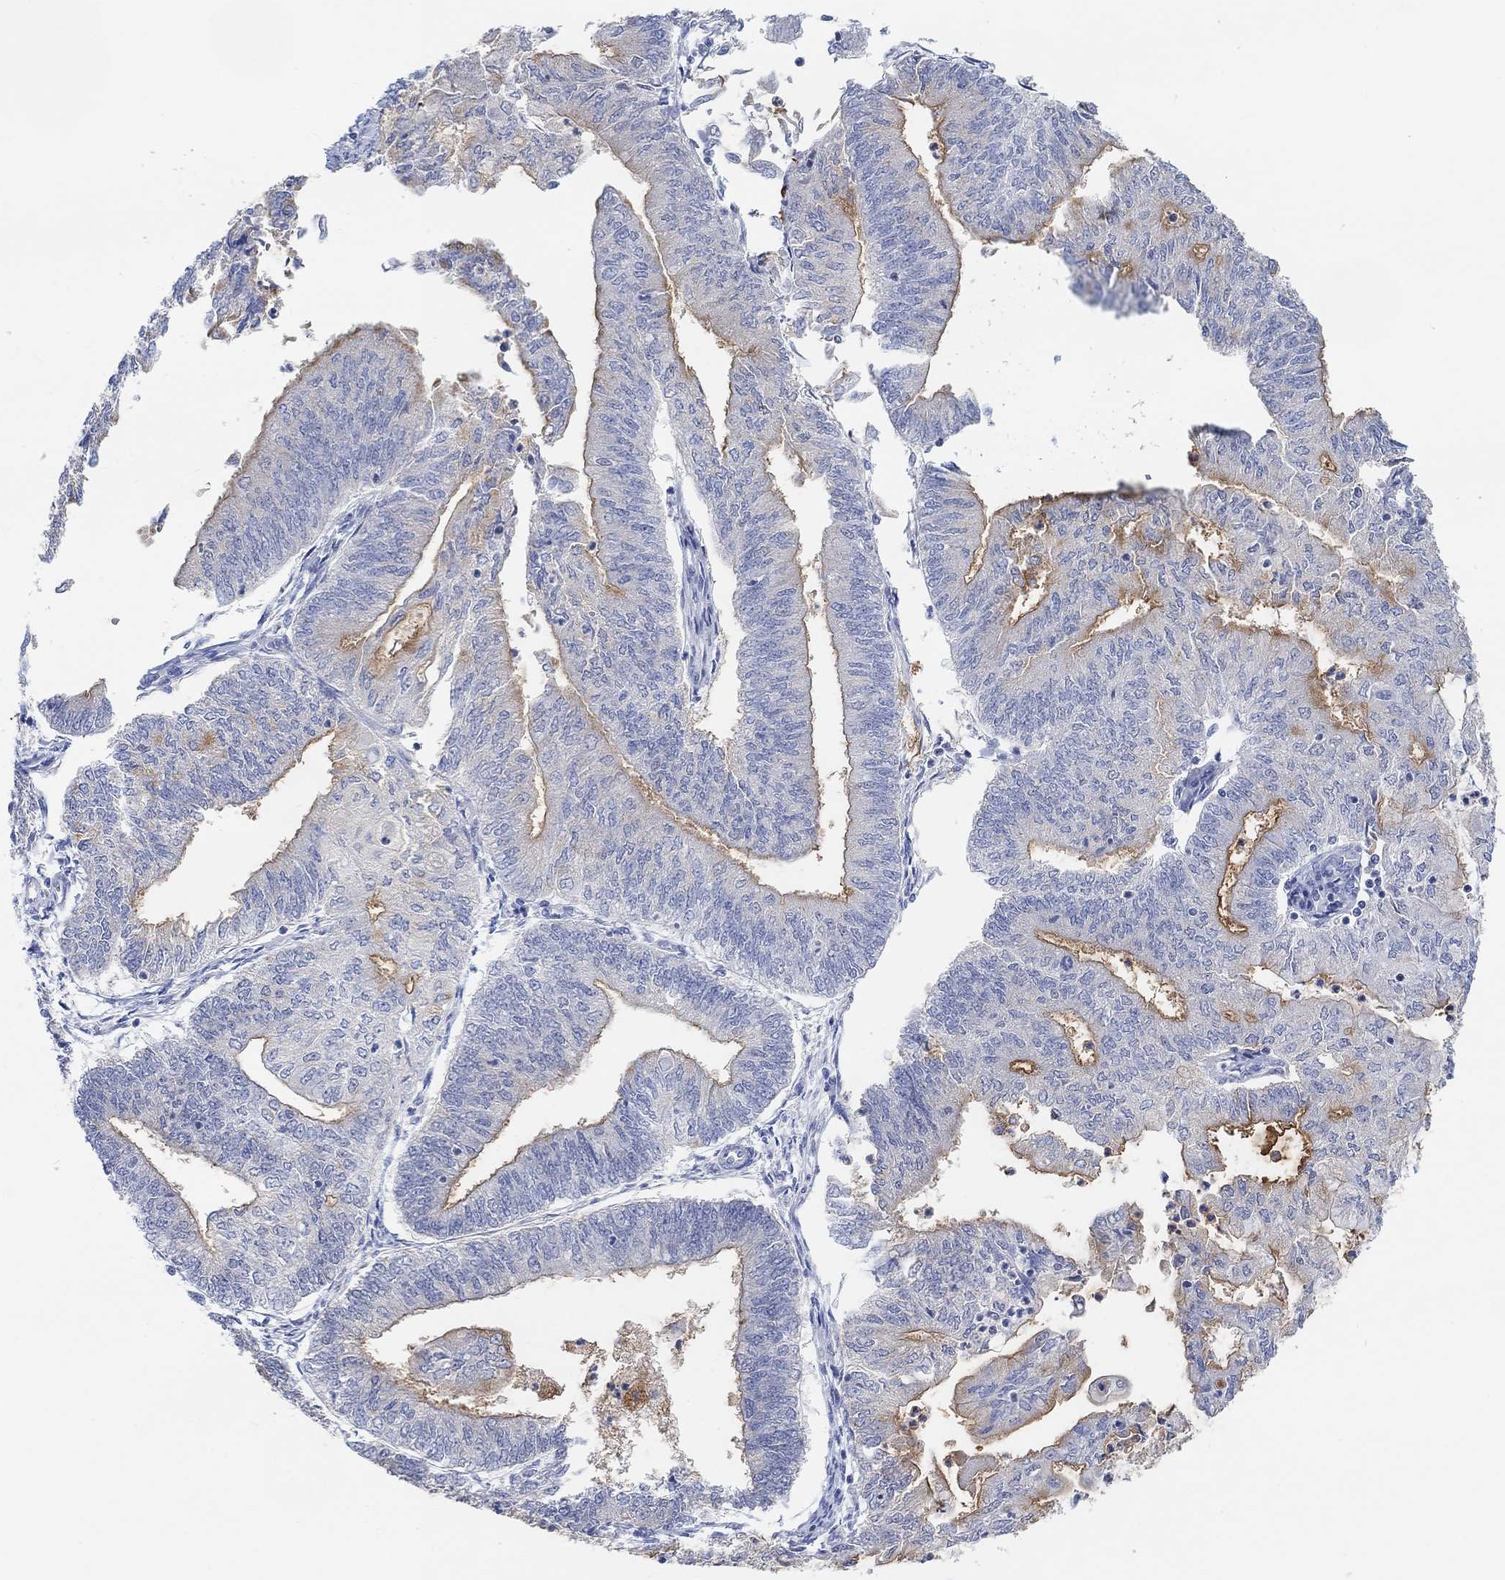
{"staining": {"intensity": "strong", "quantity": "<25%", "location": "cytoplasmic/membranous"}, "tissue": "endometrial cancer", "cell_type": "Tumor cells", "image_type": "cancer", "snomed": [{"axis": "morphology", "description": "Adenocarcinoma, NOS"}, {"axis": "topography", "description": "Endometrium"}], "caption": "Protein staining of endometrial adenocarcinoma tissue exhibits strong cytoplasmic/membranous positivity in approximately <25% of tumor cells. The protein is shown in brown color, while the nuclei are stained blue.", "gene": "MUC1", "patient": {"sex": "female", "age": 59}}